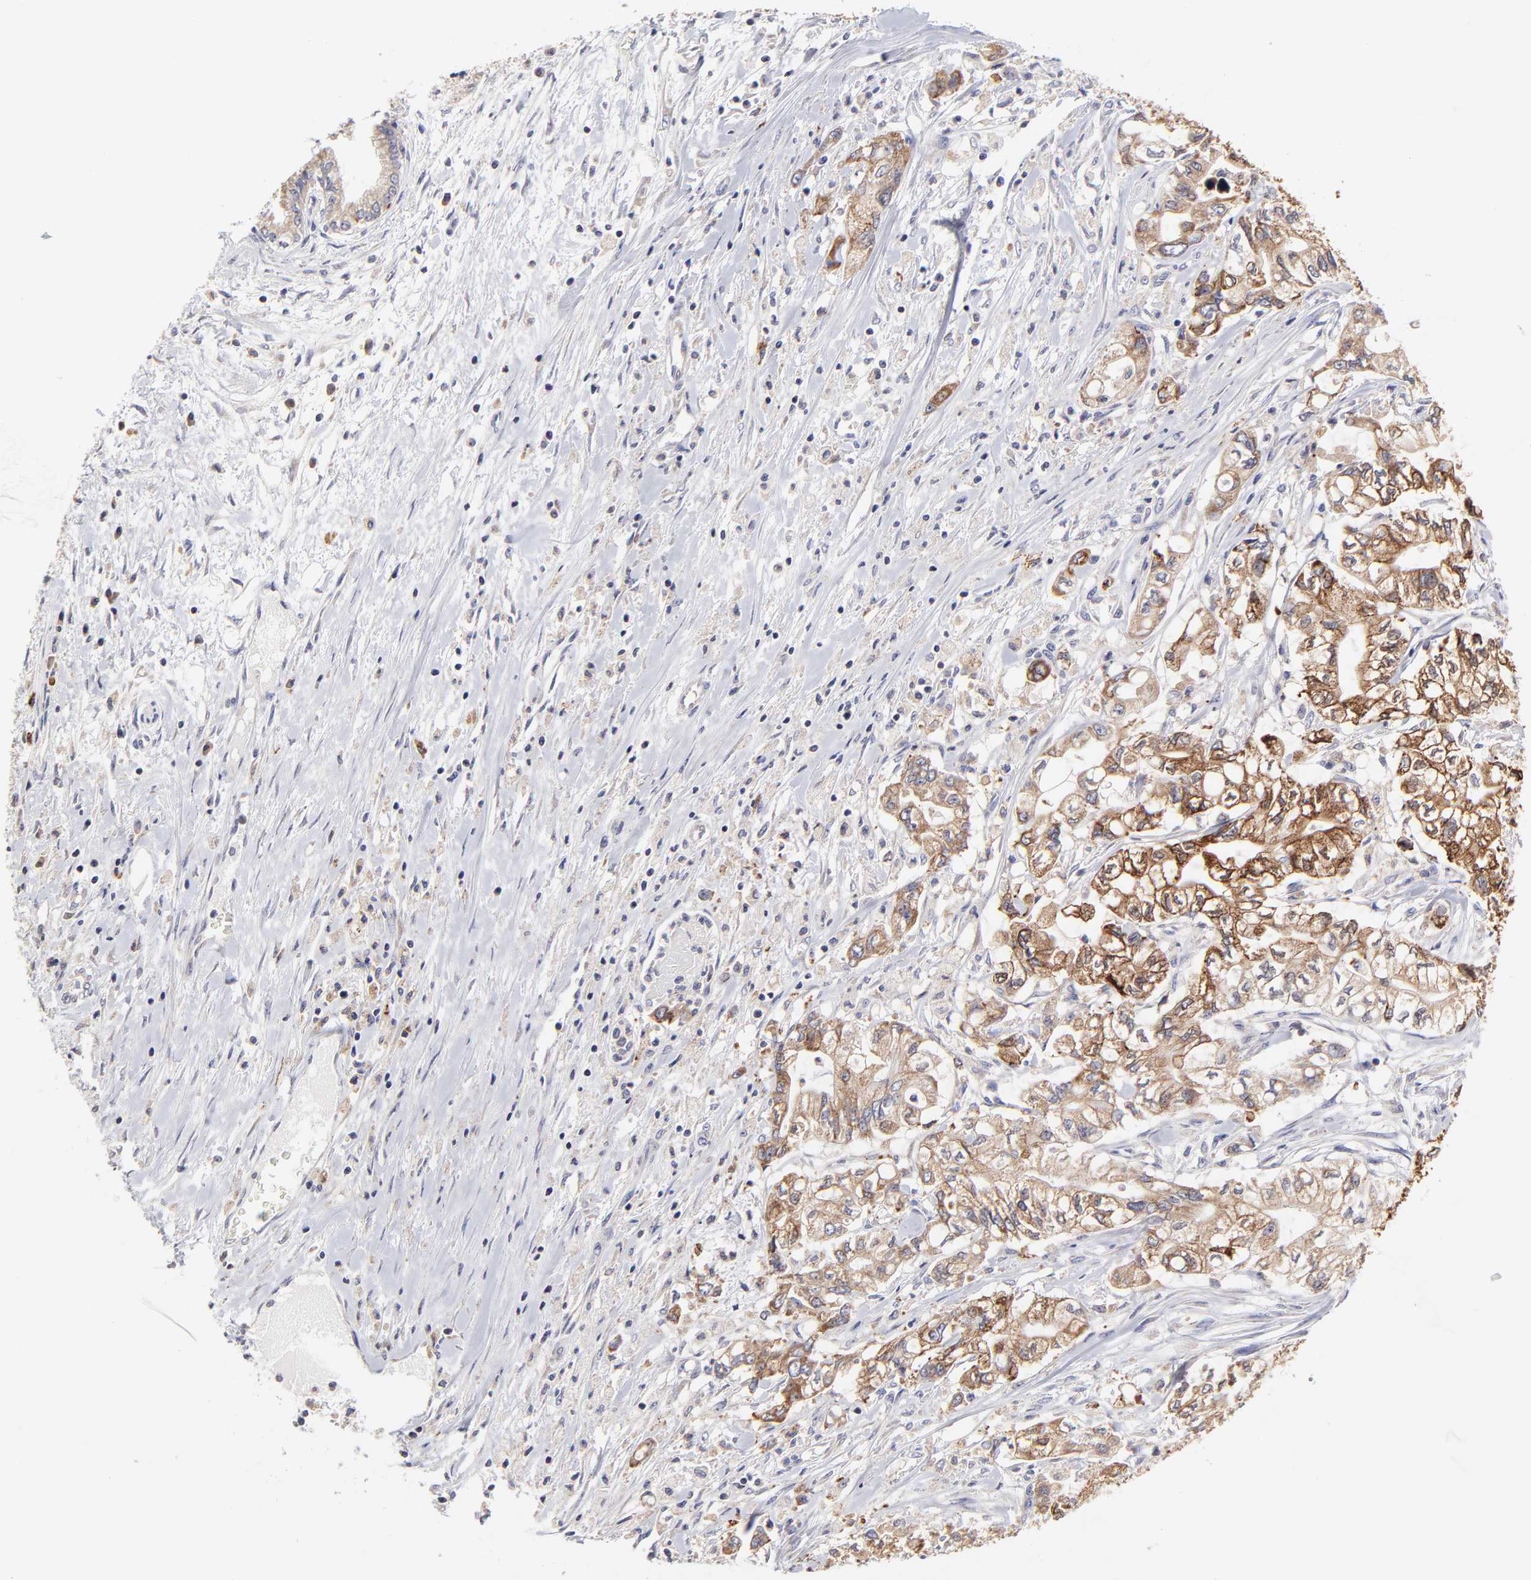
{"staining": {"intensity": "moderate", "quantity": "25%-75%", "location": "cytoplasmic/membranous"}, "tissue": "pancreatic cancer", "cell_type": "Tumor cells", "image_type": "cancer", "snomed": [{"axis": "morphology", "description": "Adenocarcinoma, NOS"}, {"axis": "topography", "description": "Pancreas"}], "caption": "IHC histopathology image of neoplastic tissue: pancreatic adenocarcinoma stained using immunohistochemistry (IHC) exhibits medium levels of moderate protein expression localized specifically in the cytoplasmic/membranous of tumor cells, appearing as a cytoplasmic/membranous brown color.", "gene": "GCSAM", "patient": {"sex": "male", "age": 79}}